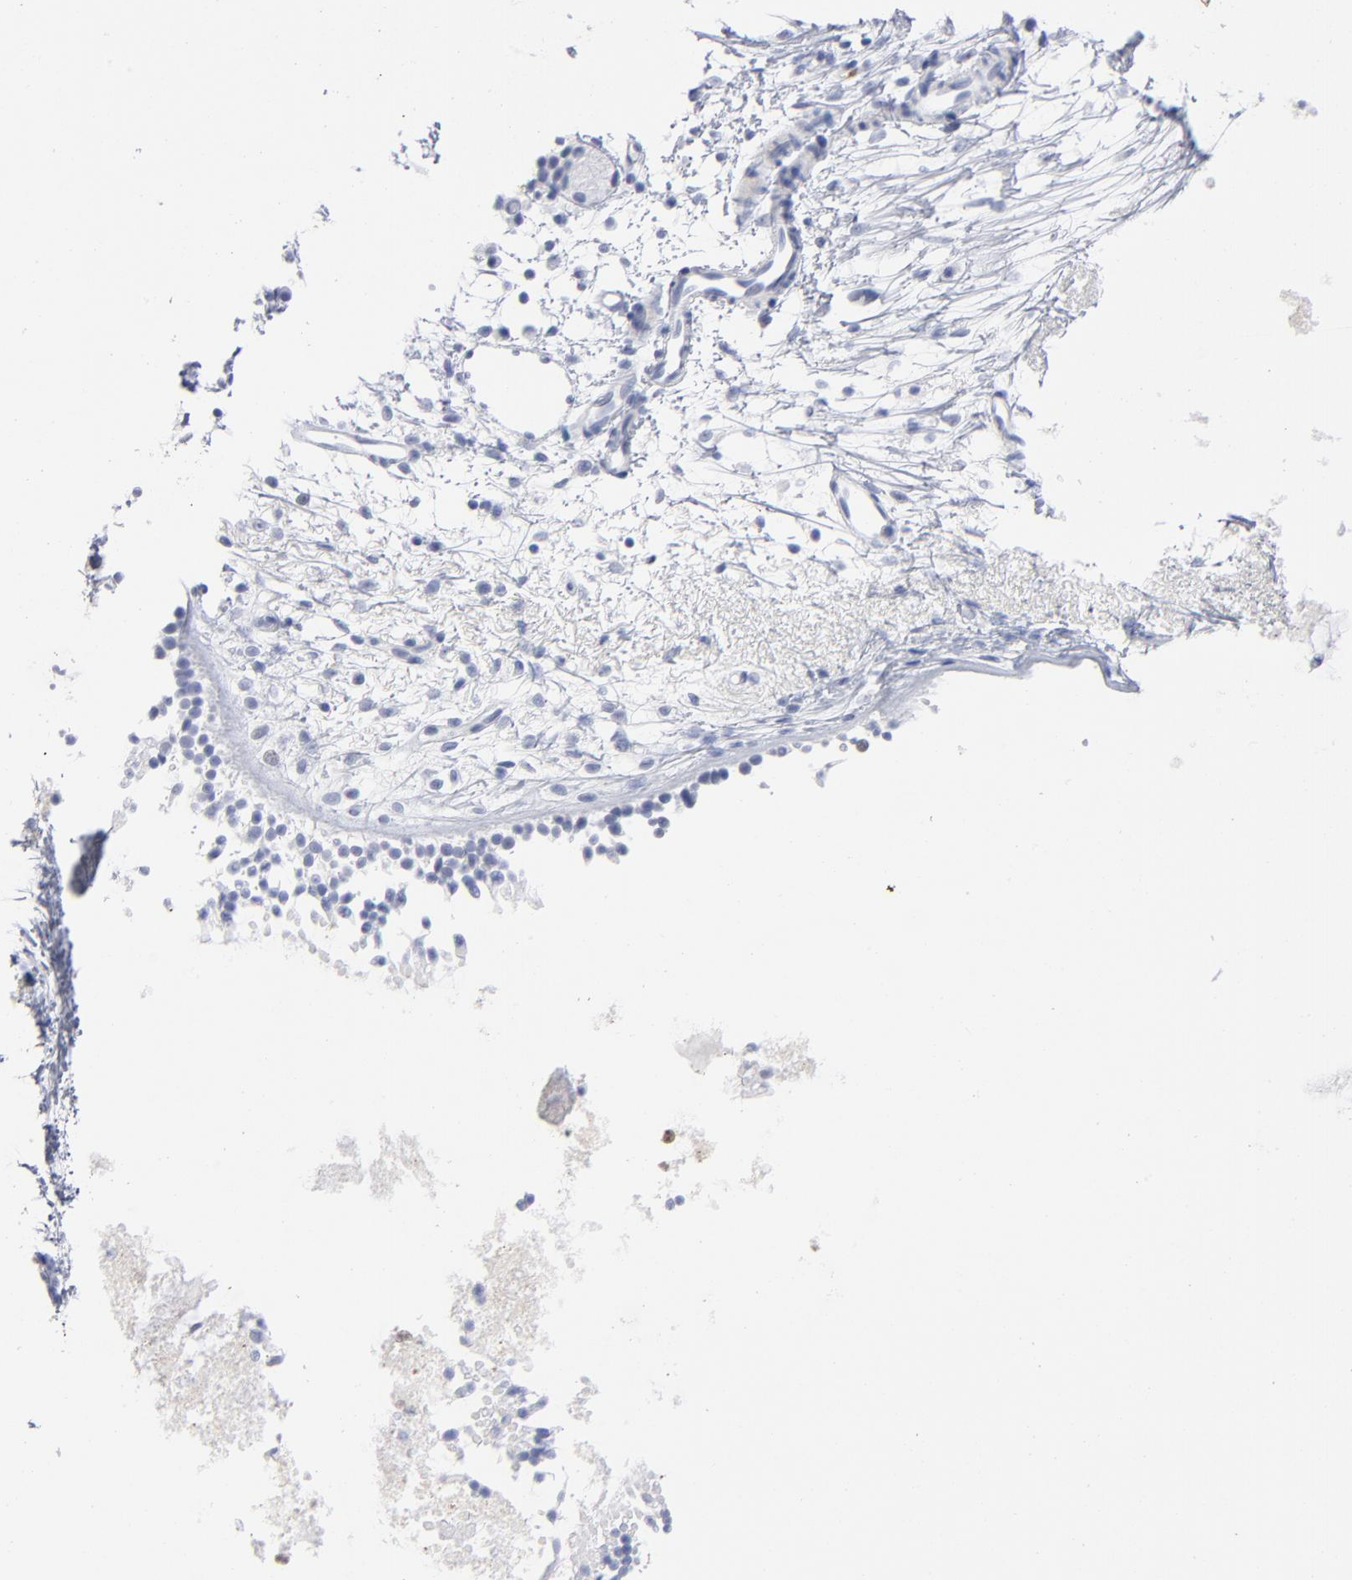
{"staining": {"intensity": "negative", "quantity": "none", "location": "none"}, "tissue": "nasopharynx", "cell_type": "Respiratory epithelial cells", "image_type": "normal", "snomed": [{"axis": "morphology", "description": "Normal tissue, NOS"}, {"axis": "topography", "description": "Nasopharynx"}], "caption": "Human nasopharynx stained for a protein using immunohistochemistry displays no positivity in respiratory epithelial cells.", "gene": "ARG1", "patient": {"sex": "male", "age": 21}}